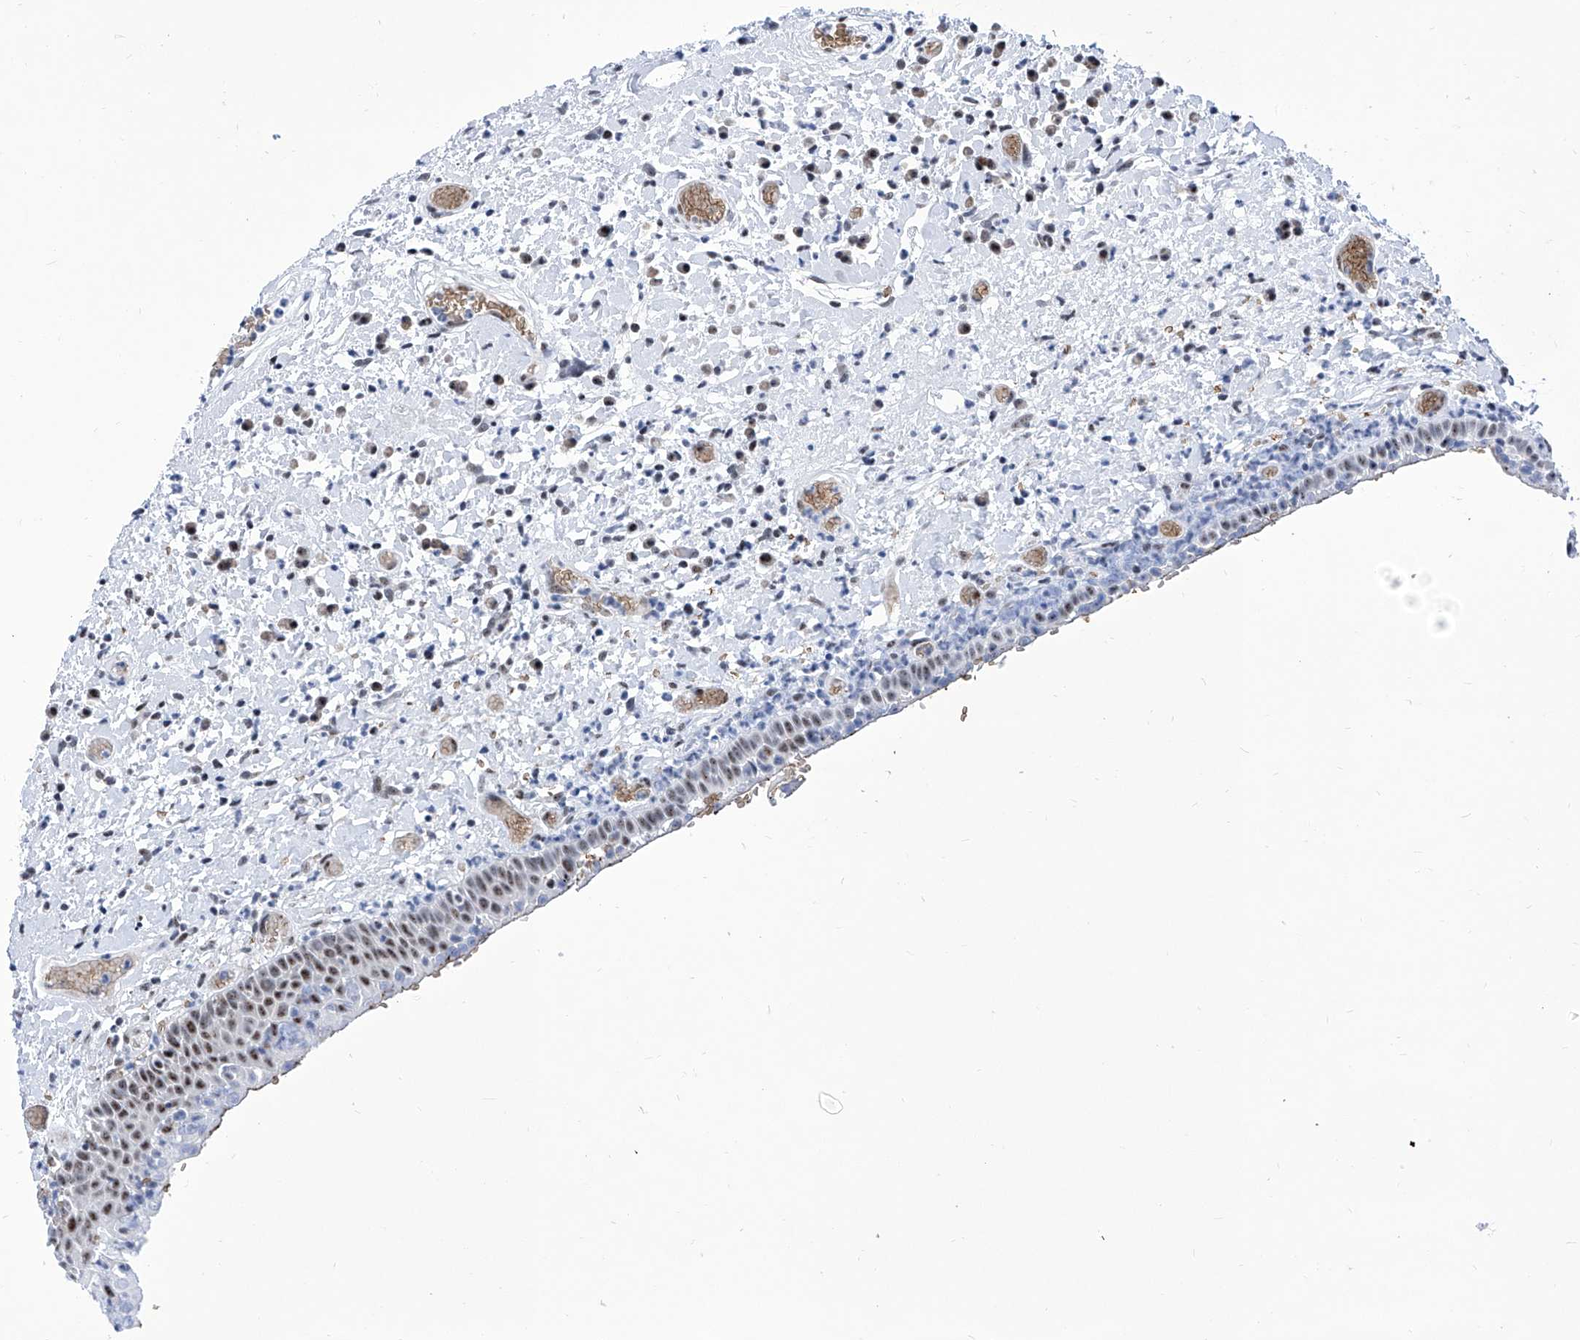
{"staining": {"intensity": "strong", "quantity": "25%-75%", "location": "nuclear"}, "tissue": "oral mucosa", "cell_type": "Squamous epithelial cells", "image_type": "normal", "snomed": [{"axis": "morphology", "description": "Normal tissue, NOS"}, {"axis": "topography", "description": "Oral tissue"}], "caption": "Brown immunohistochemical staining in normal human oral mucosa demonstrates strong nuclear expression in approximately 25%-75% of squamous epithelial cells.", "gene": "SART1", "patient": {"sex": "female", "age": 76}}